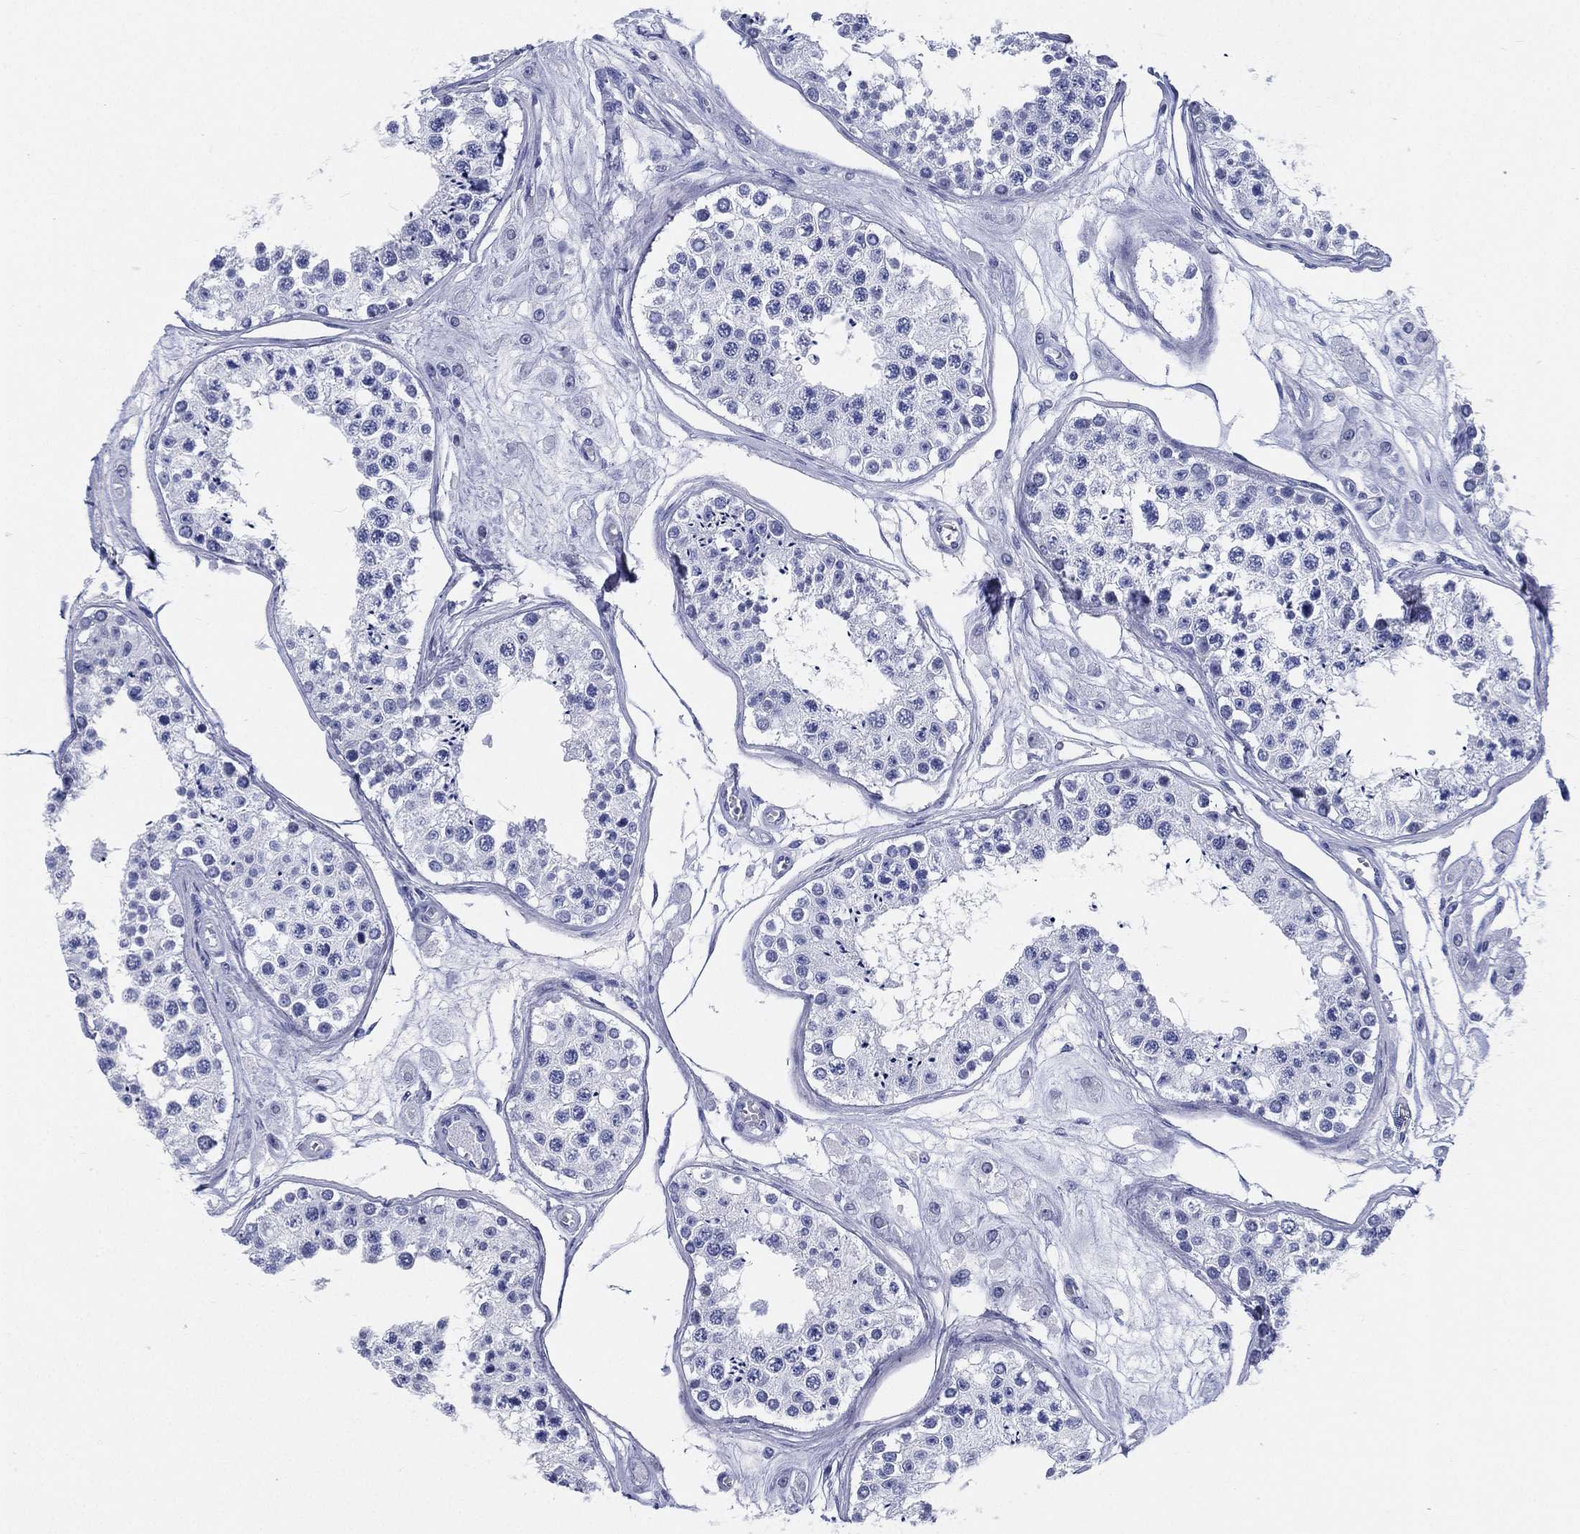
{"staining": {"intensity": "negative", "quantity": "none", "location": "none"}, "tissue": "testis", "cell_type": "Cells in seminiferous ducts", "image_type": "normal", "snomed": [{"axis": "morphology", "description": "Normal tissue, NOS"}, {"axis": "topography", "description": "Testis"}], "caption": "An immunohistochemistry histopathology image of normal testis is shown. There is no staining in cells in seminiferous ducts of testis.", "gene": "ATP1B2", "patient": {"sex": "male", "age": 25}}